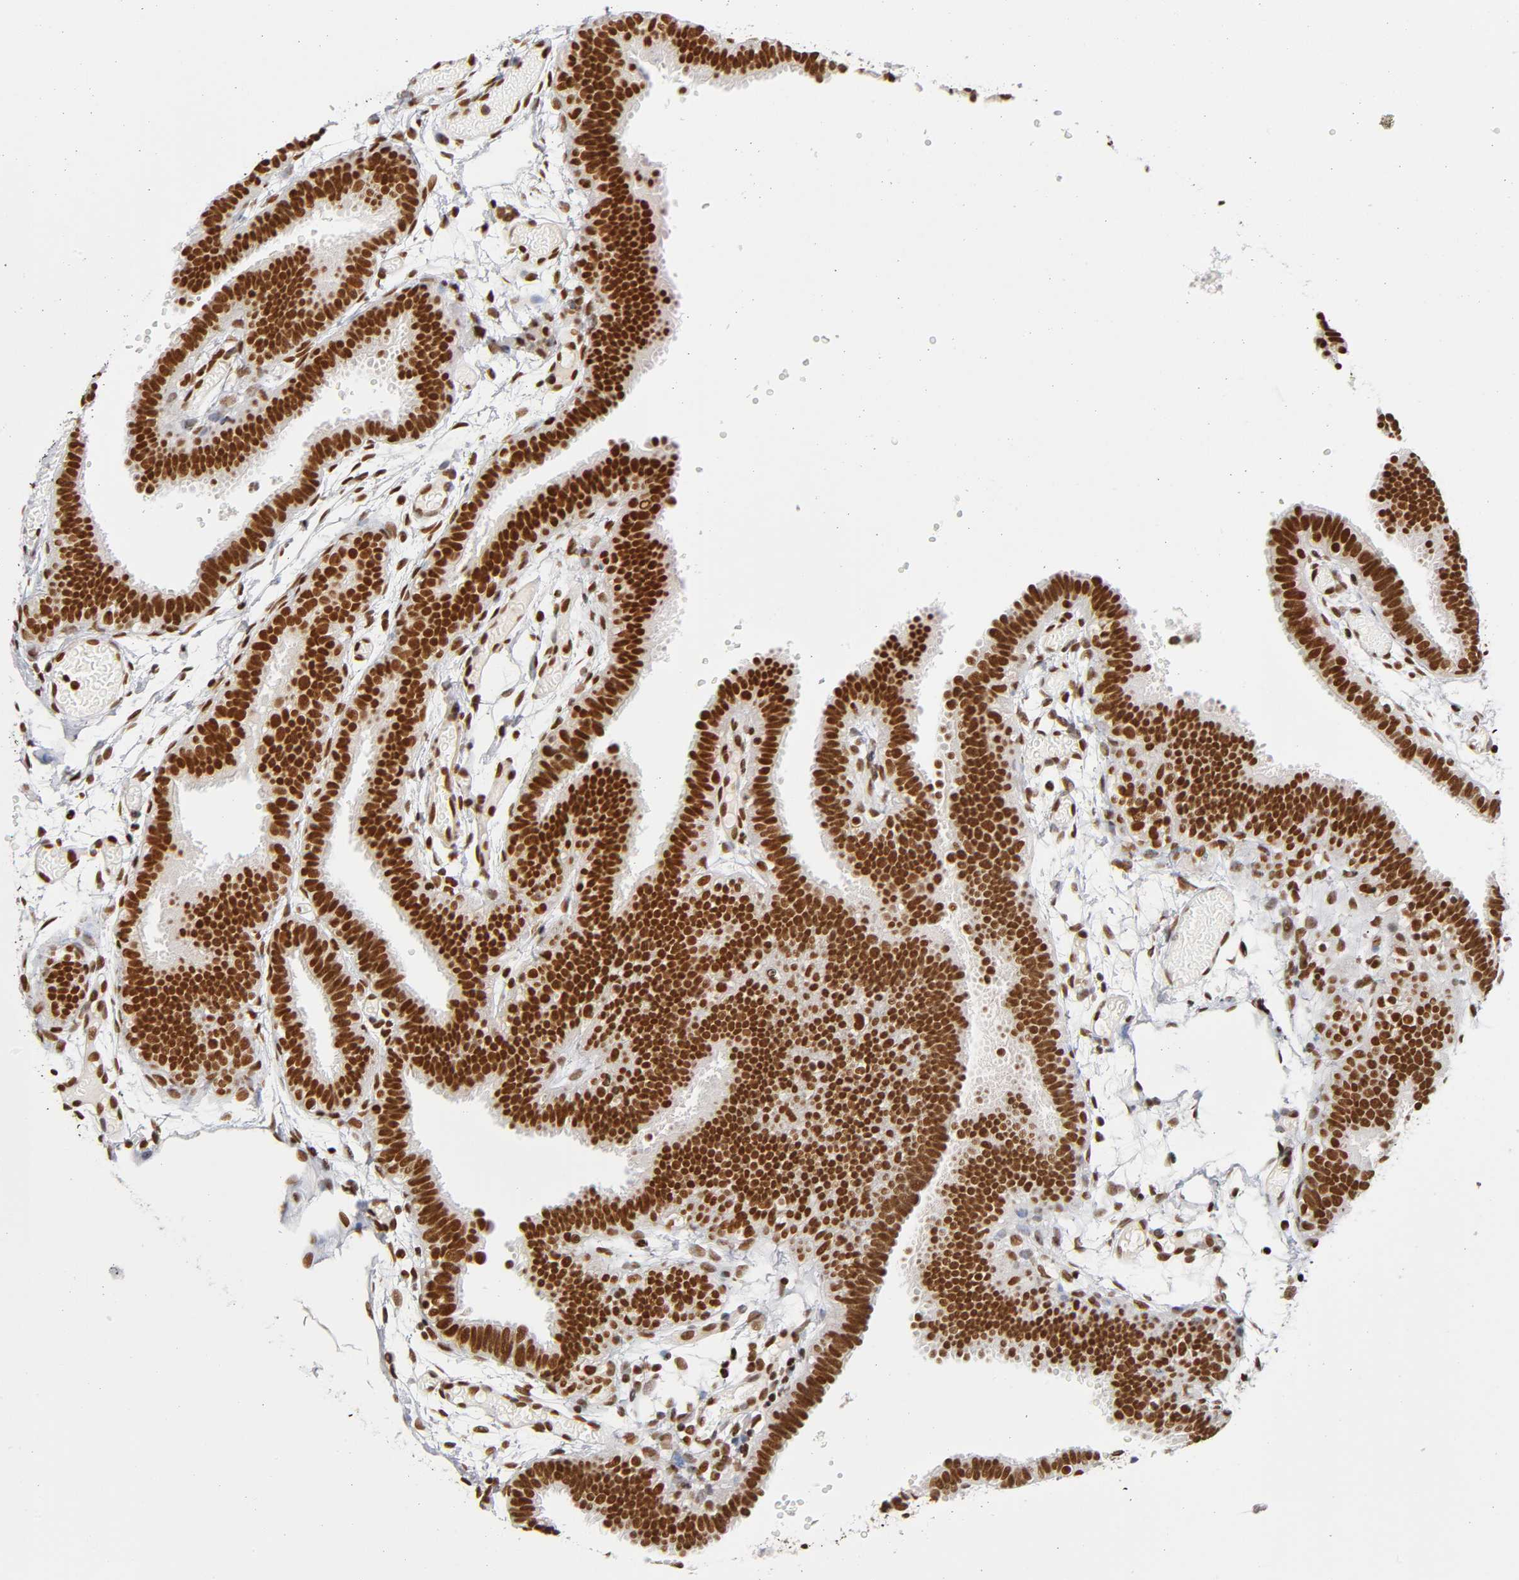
{"staining": {"intensity": "strong", "quantity": ">75%", "location": "nuclear"}, "tissue": "fallopian tube", "cell_type": "Glandular cells", "image_type": "normal", "snomed": [{"axis": "morphology", "description": "Normal tissue, NOS"}, {"axis": "topography", "description": "Fallopian tube"}], "caption": "A brown stain labels strong nuclear expression of a protein in glandular cells of benign human fallopian tube. Using DAB (3,3'-diaminobenzidine) (brown) and hematoxylin (blue) stains, captured at high magnification using brightfield microscopy.", "gene": "ILKAP", "patient": {"sex": "female", "age": 29}}